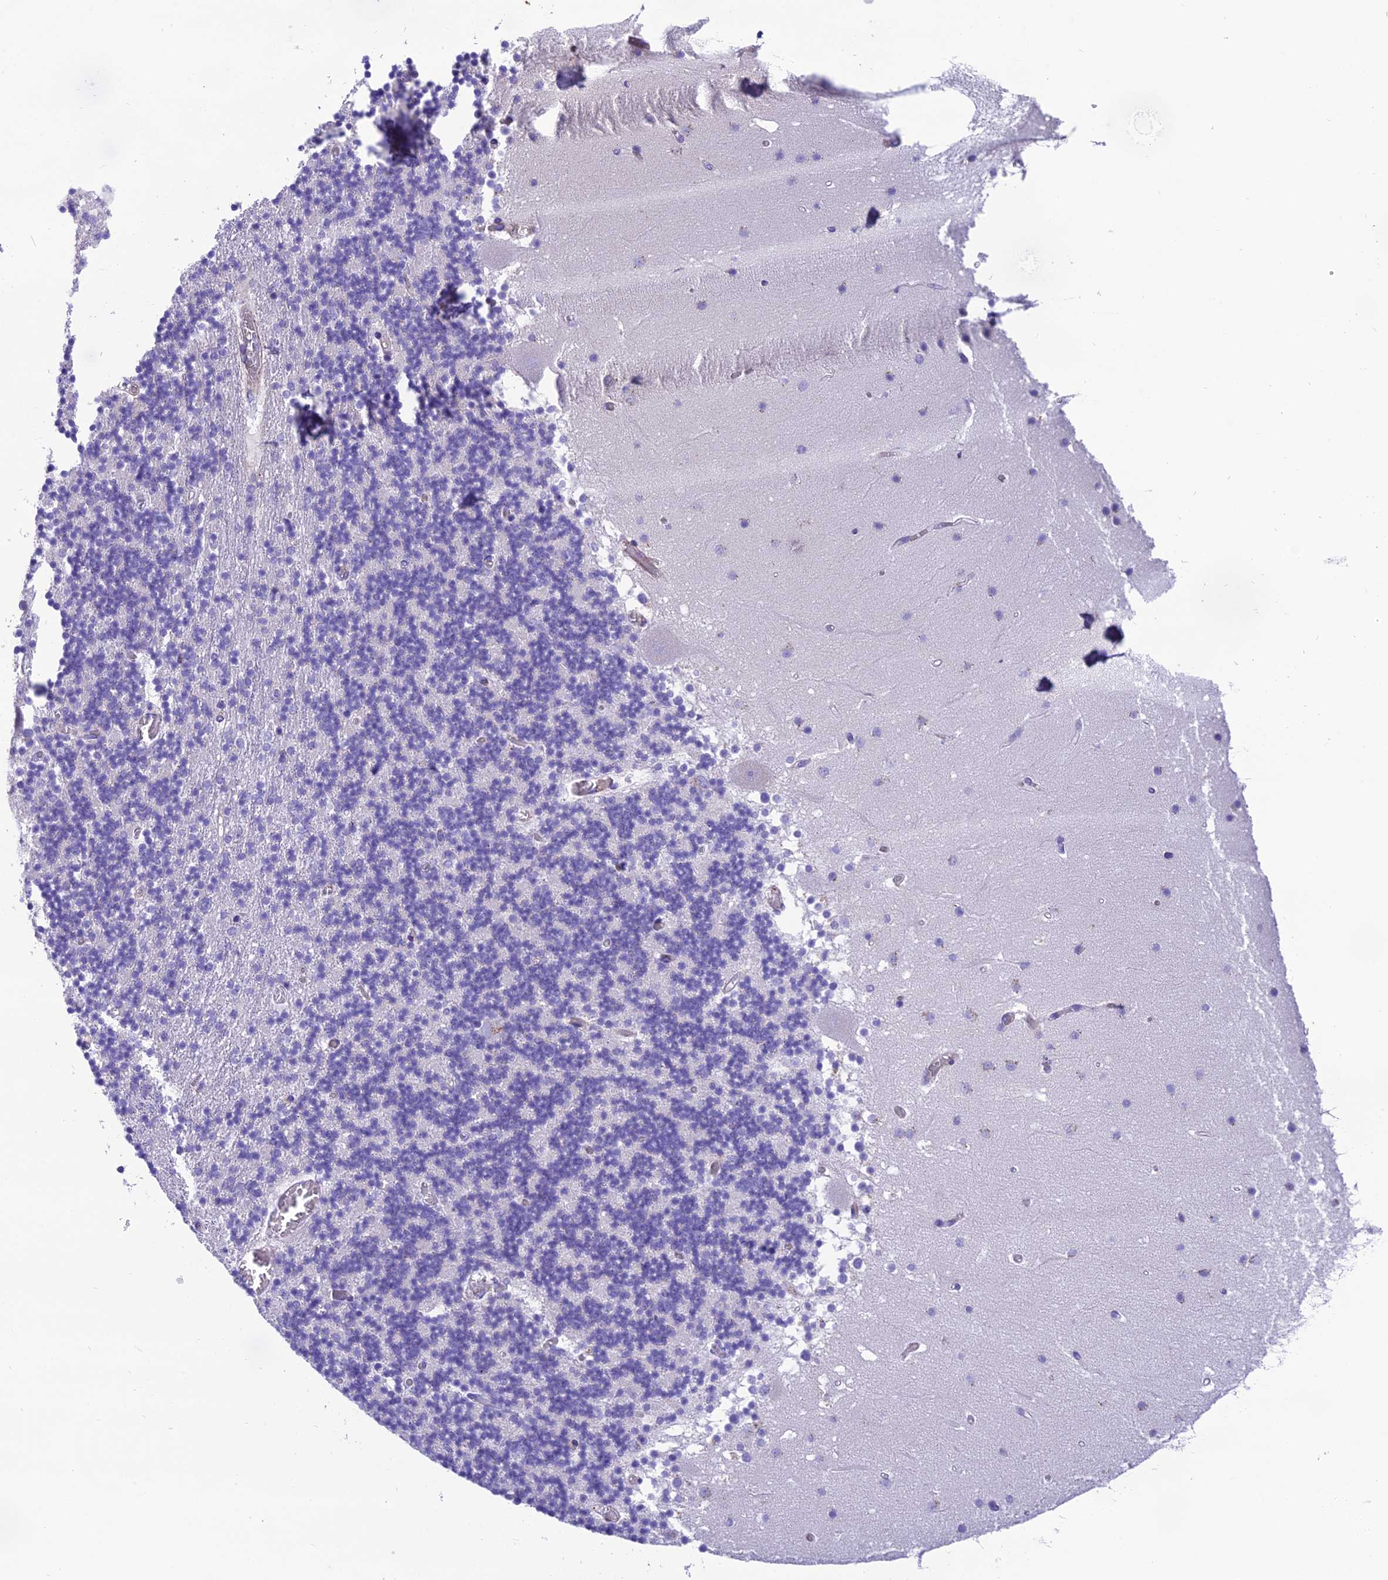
{"staining": {"intensity": "negative", "quantity": "none", "location": "none"}, "tissue": "cerebellum", "cell_type": "Cells in granular layer", "image_type": "normal", "snomed": [{"axis": "morphology", "description": "Normal tissue, NOS"}, {"axis": "topography", "description": "Cerebellum"}], "caption": "The histopathology image reveals no significant positivity in cells in granular layer of cerebellum. (DAB immunohistochemistry with hematoxylin counter stain).", "gene": "GFRA1", "patient": {"sex": "female", "age": 28}}